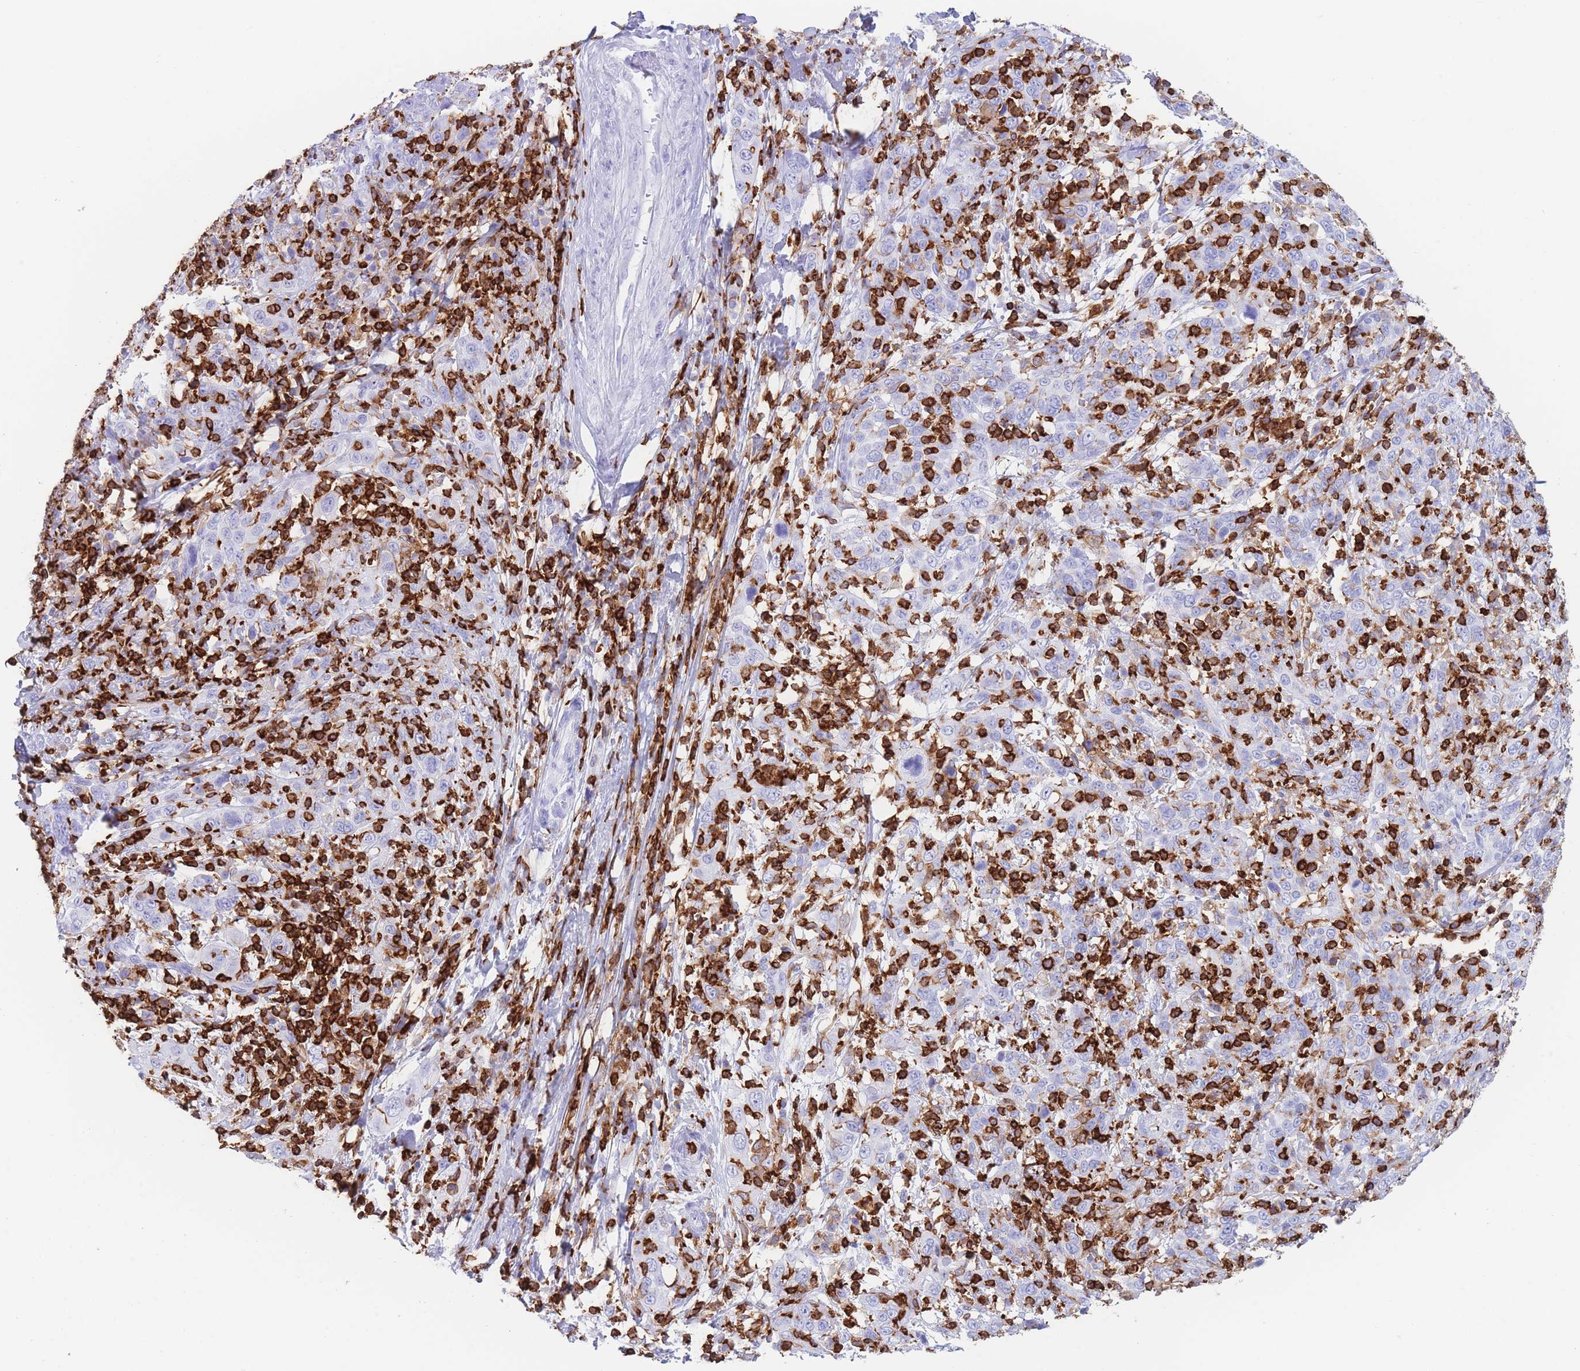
{"staining": {"intensity": "negative", "quantity": "none", "location": "none"}, "tissue": "cervical cancer", "cell_type": "Tumor cells", "image_type": "cancer", "snomed": [{"axis": "morphology", "description": "Squamous cell carcinoma, NOS"}, {"axis": "topography", "description": "Cervix"}], "caption": "Tumor cells show no significant positivity in cervical cancer (squamous cell carcinoma).", "gene": "CORO1A", "patient": {"sex": "female", "age": 46}}